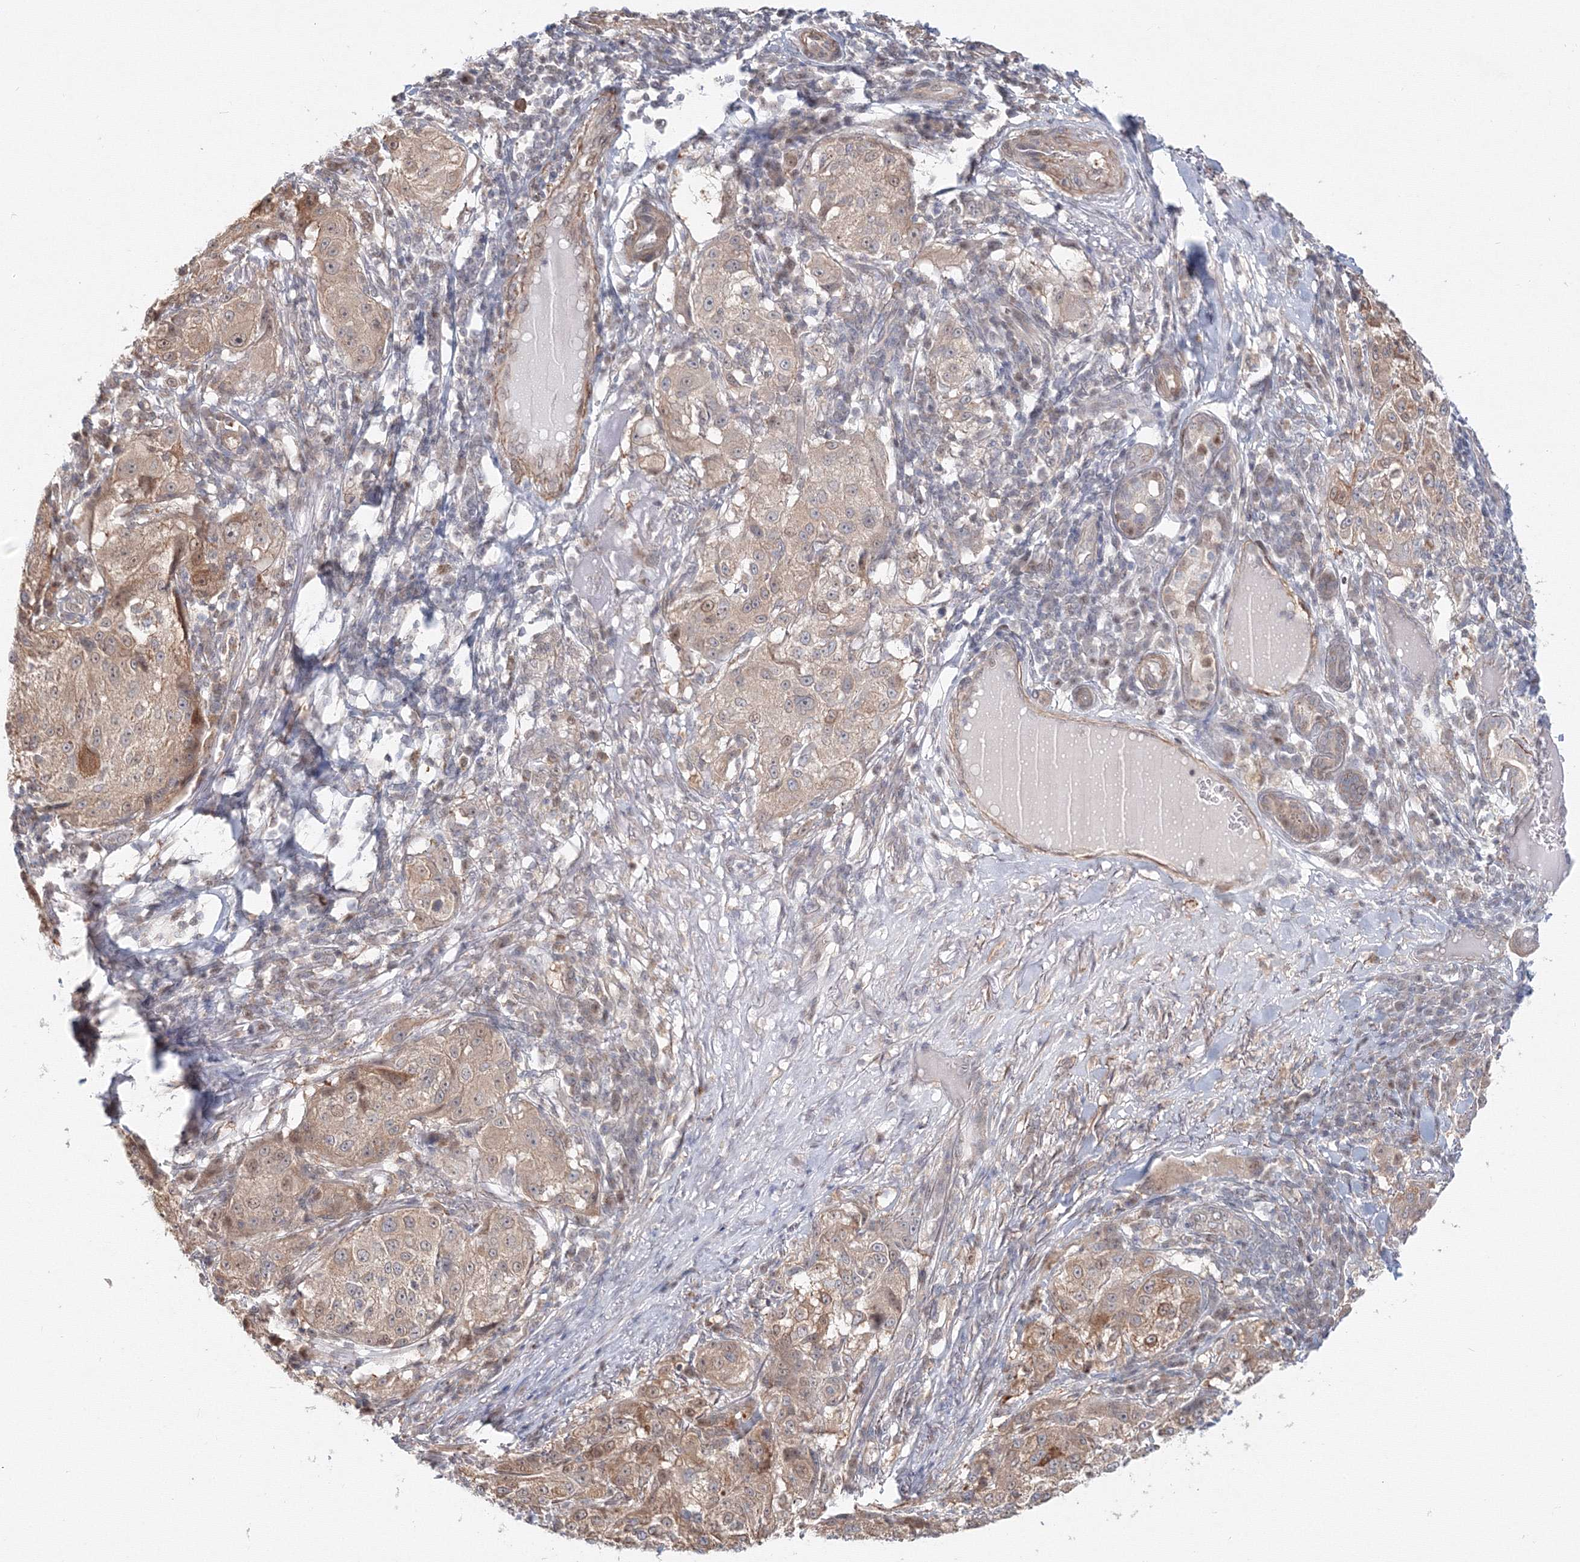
{"staining": {"intensity": "weak", "quantity": "25%-75%", "location": "cytoplasmic/membranous"}, "tissue": "melanoma", "cell_type": "Tumor cells", "image_type": "cancer", "snomed": [{"axis": "morphology", "description": "Necrosis, NOS"}, {"axis": "morphology", "description": "Malignant melanoma, NOS"}, {"axis": "topography", "description": "Skin"}], "caption": "A histopathology image of malignant melanoma stained for a protein displays weak cytoplasmic/membranous brown staining in tumor cells.", "gene": "ARHGAP21", "patient": {"sex": "female", "age": 87}}